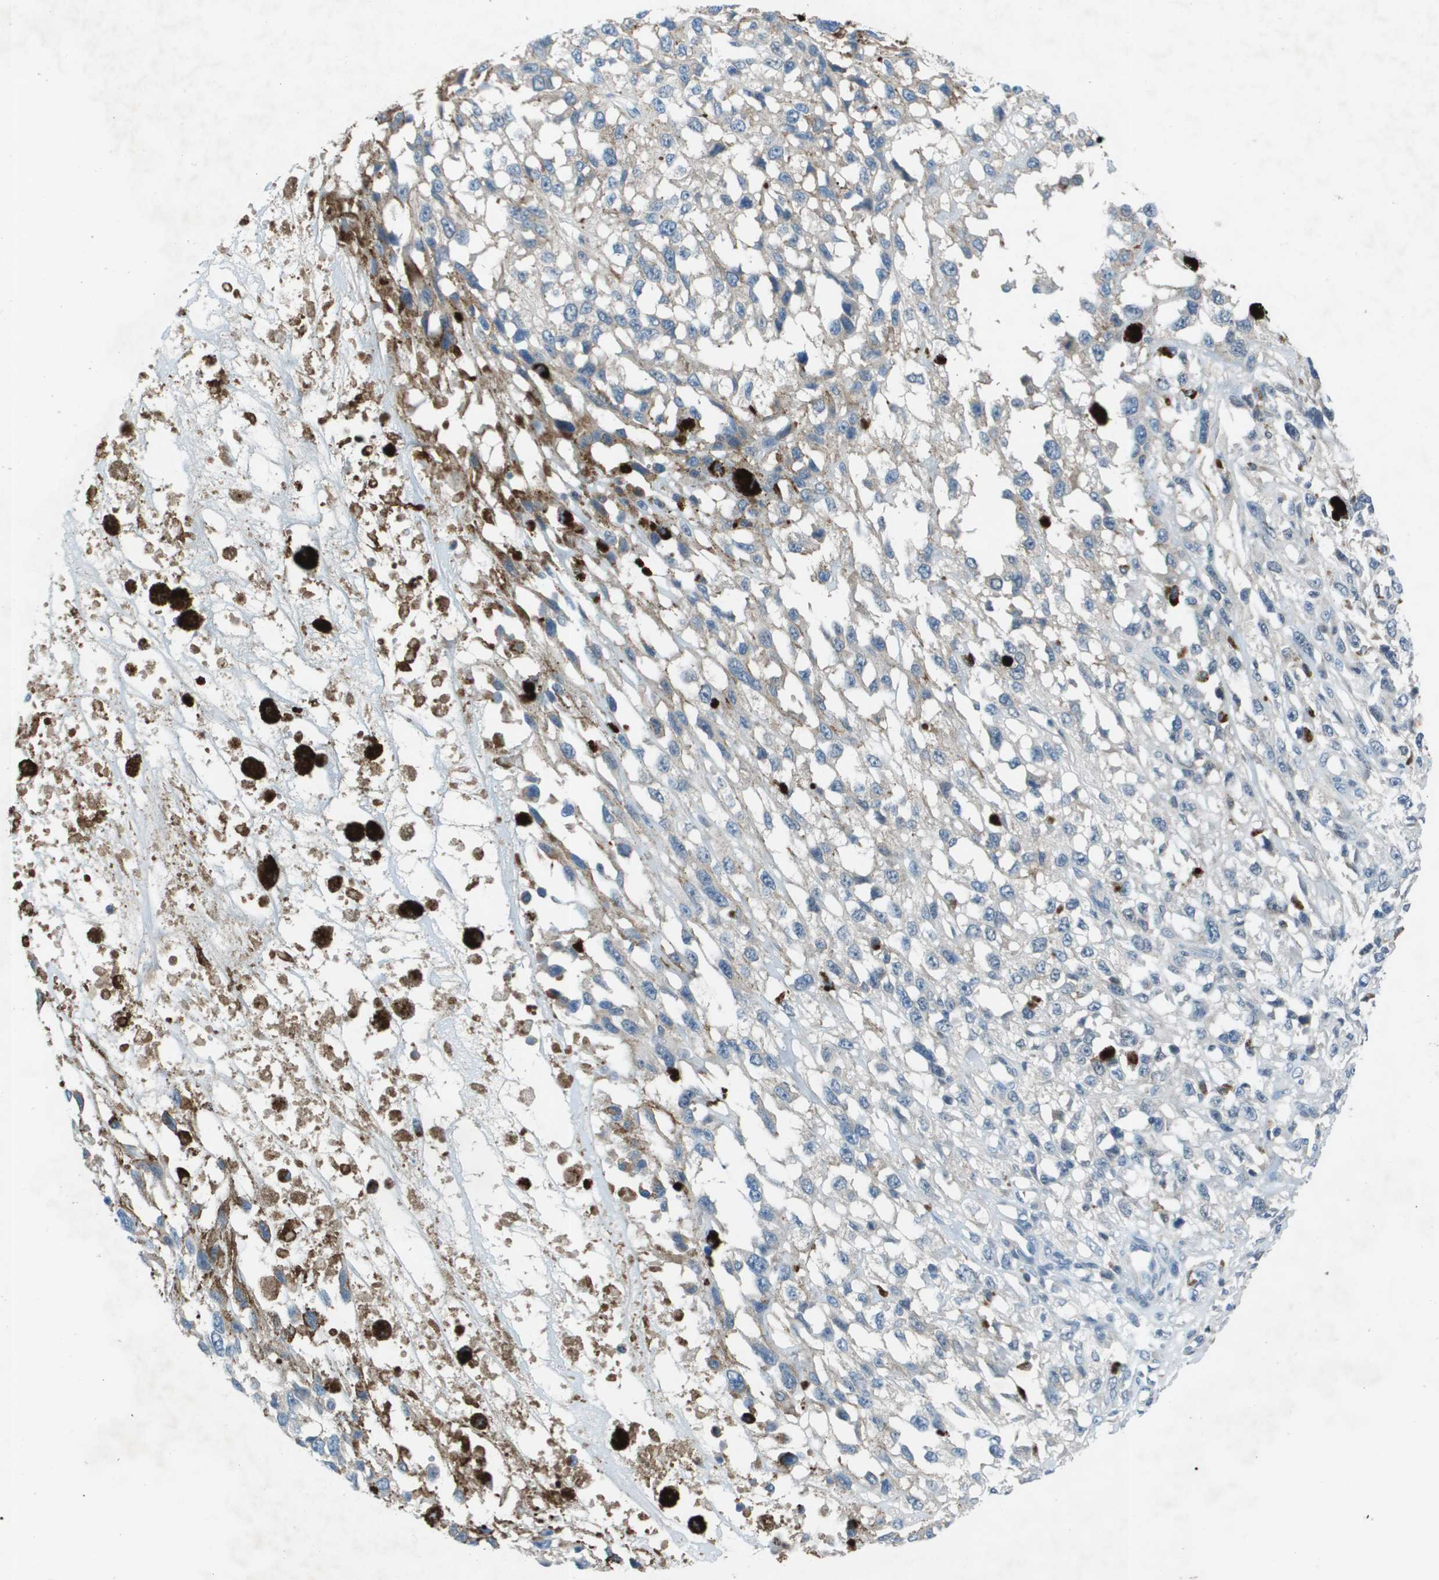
{"staining": {"intensity": "negative", "quantity": "none", "location": "none"}, "tissue": "melanoma", "cell_type": "Tumor cells", "image_type": "cancer", "snomed": [{"axis": "morphology", "description": "Malignant melanoma, Metastatic site"}, {"axis": "topography", "description": "Lymph node"}], "caption": "Immunohistochemistry (IHC) micrograph of melanoma stained for a protein (brown), which reveals no expression in tumor cells.", "gene": "CAMK4", "patient": {"sex": "male", "age": 59}}